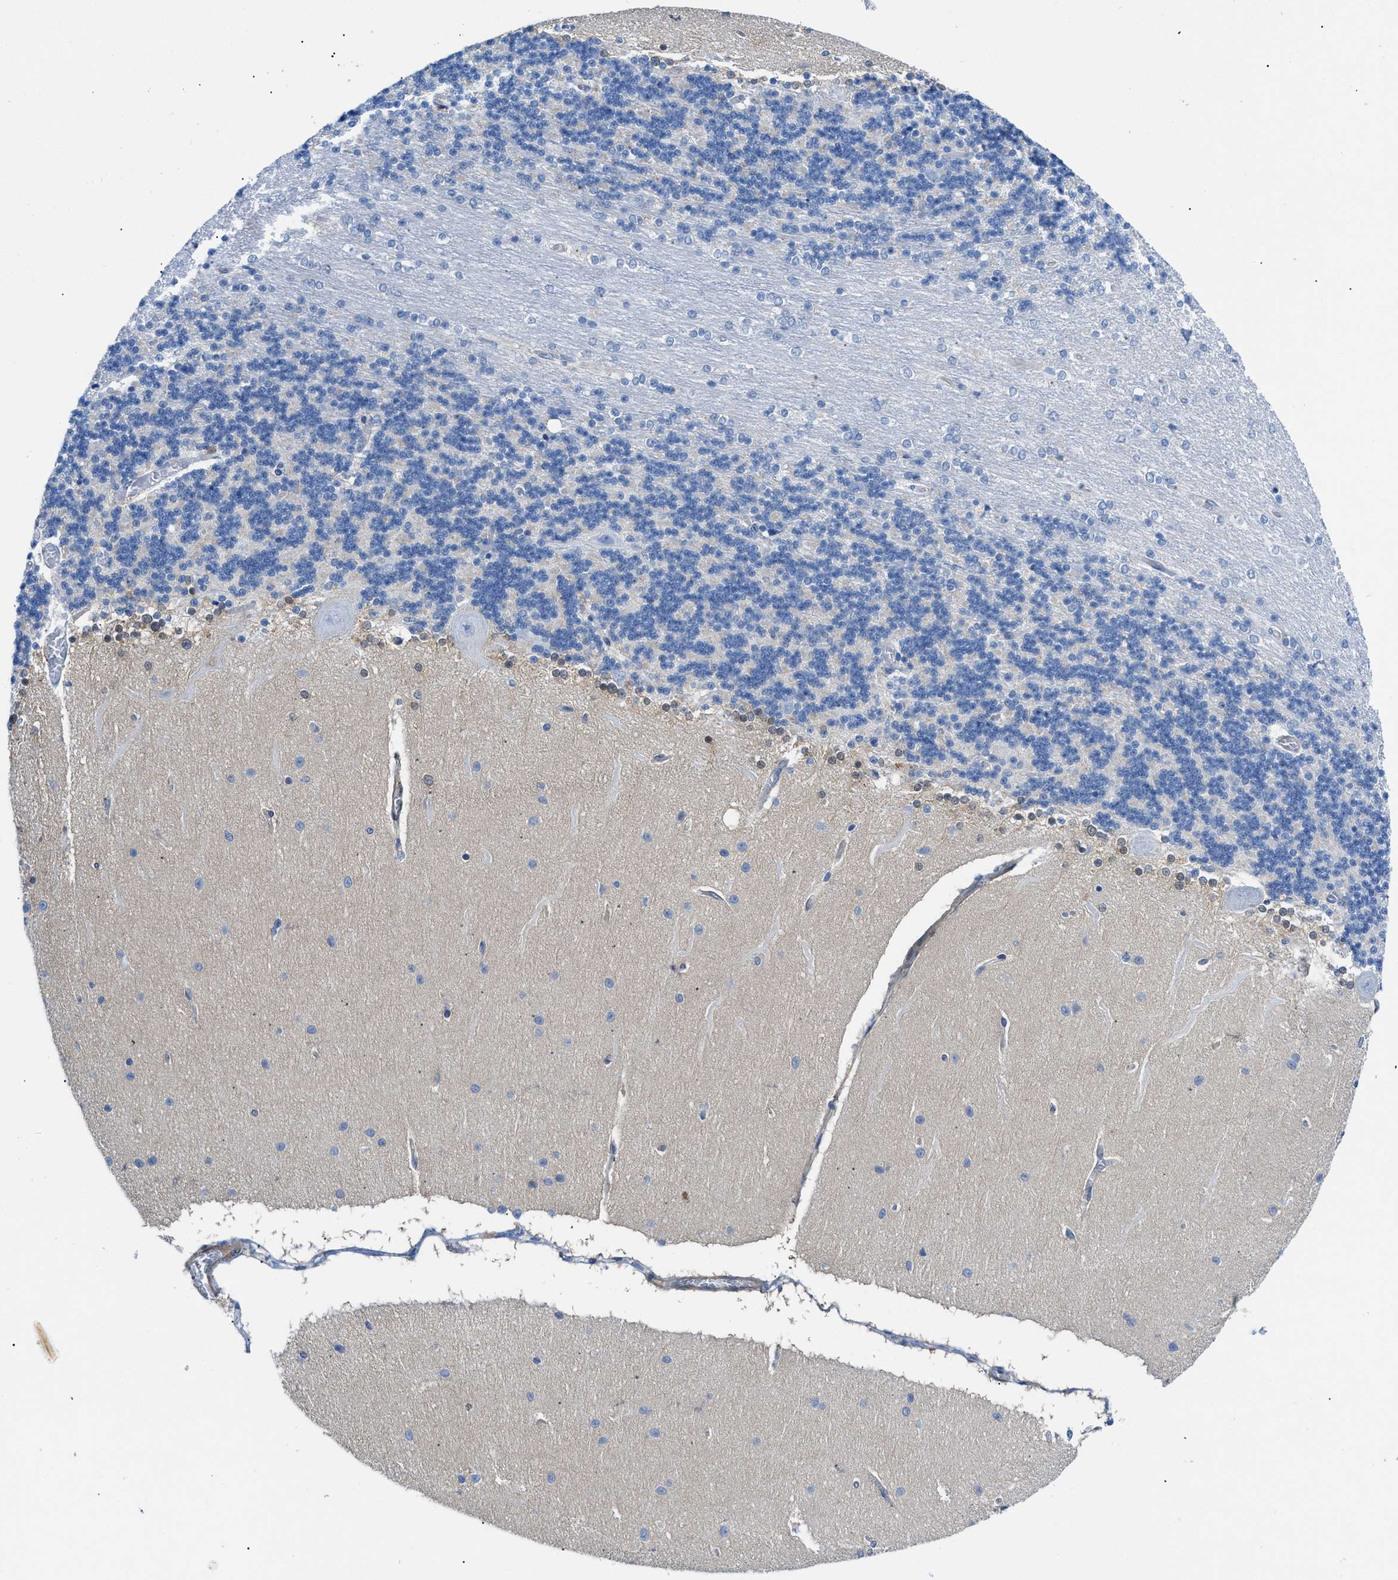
{"staining": {"intensity": "negative", "quantity": "none", "location": "none"}, "tissue": "cerebellum", "cell_type": "Cells in granular layer", "image_type": "normal", "snomed": [{"axis": "morphology", "description": "Normal tissue, NOS"}, {"axis": "topography", "description": "Cerebellum"}], "caption": "Immunohistochemistry (IHC) of unremarkable human cerebellum shows no expression in cells in granular layer. (Brightfield microscopy of DAB immunohistochemistry at high magnification).", "gene": "PDLIM5", "patient": {"sex": "female", "age": 54}}